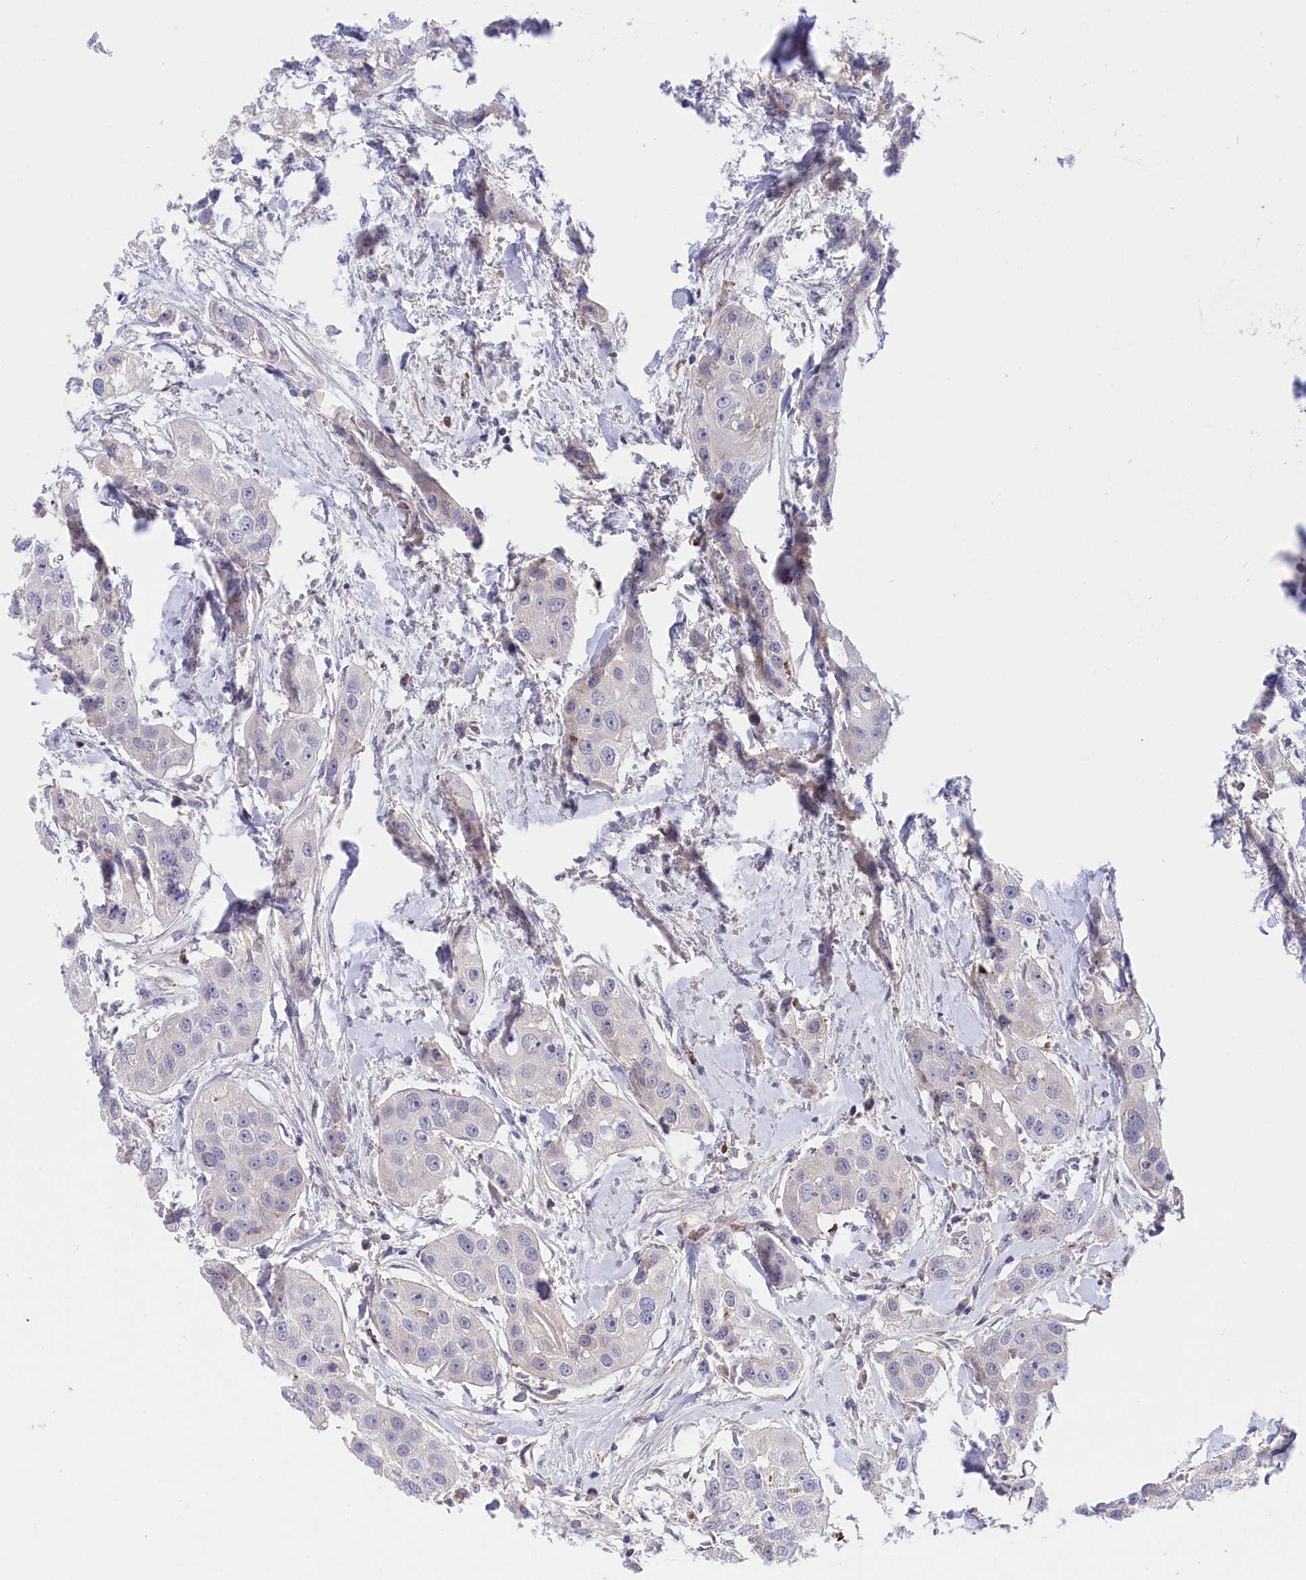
{"staining": {"intensity": "negative", "quantity": "none", "location": "none"}, "tissue": "head and neck cancer", "cell_type": "Tumor cells", "image_type": "cancer", "snomed": [{"axis": "morphology", "description": "Normal tissue, NOS"}, {"axis": "morphology", "description": "Squamous cell carcinoma, NOS"}, {"axis": "topography", "description": "Skeletal muscle"}, {"axis": "topography", "description": "Head-Neck"}], "caption": "A high-resolution image shows immunohistochemistry (IHC) staining of head and neck cancer (squamous cell carcinoma), which demonstrates no significant expression in tumor cells.", "gene": "STYX", "patient": {"sex": "male", "age": 51}}